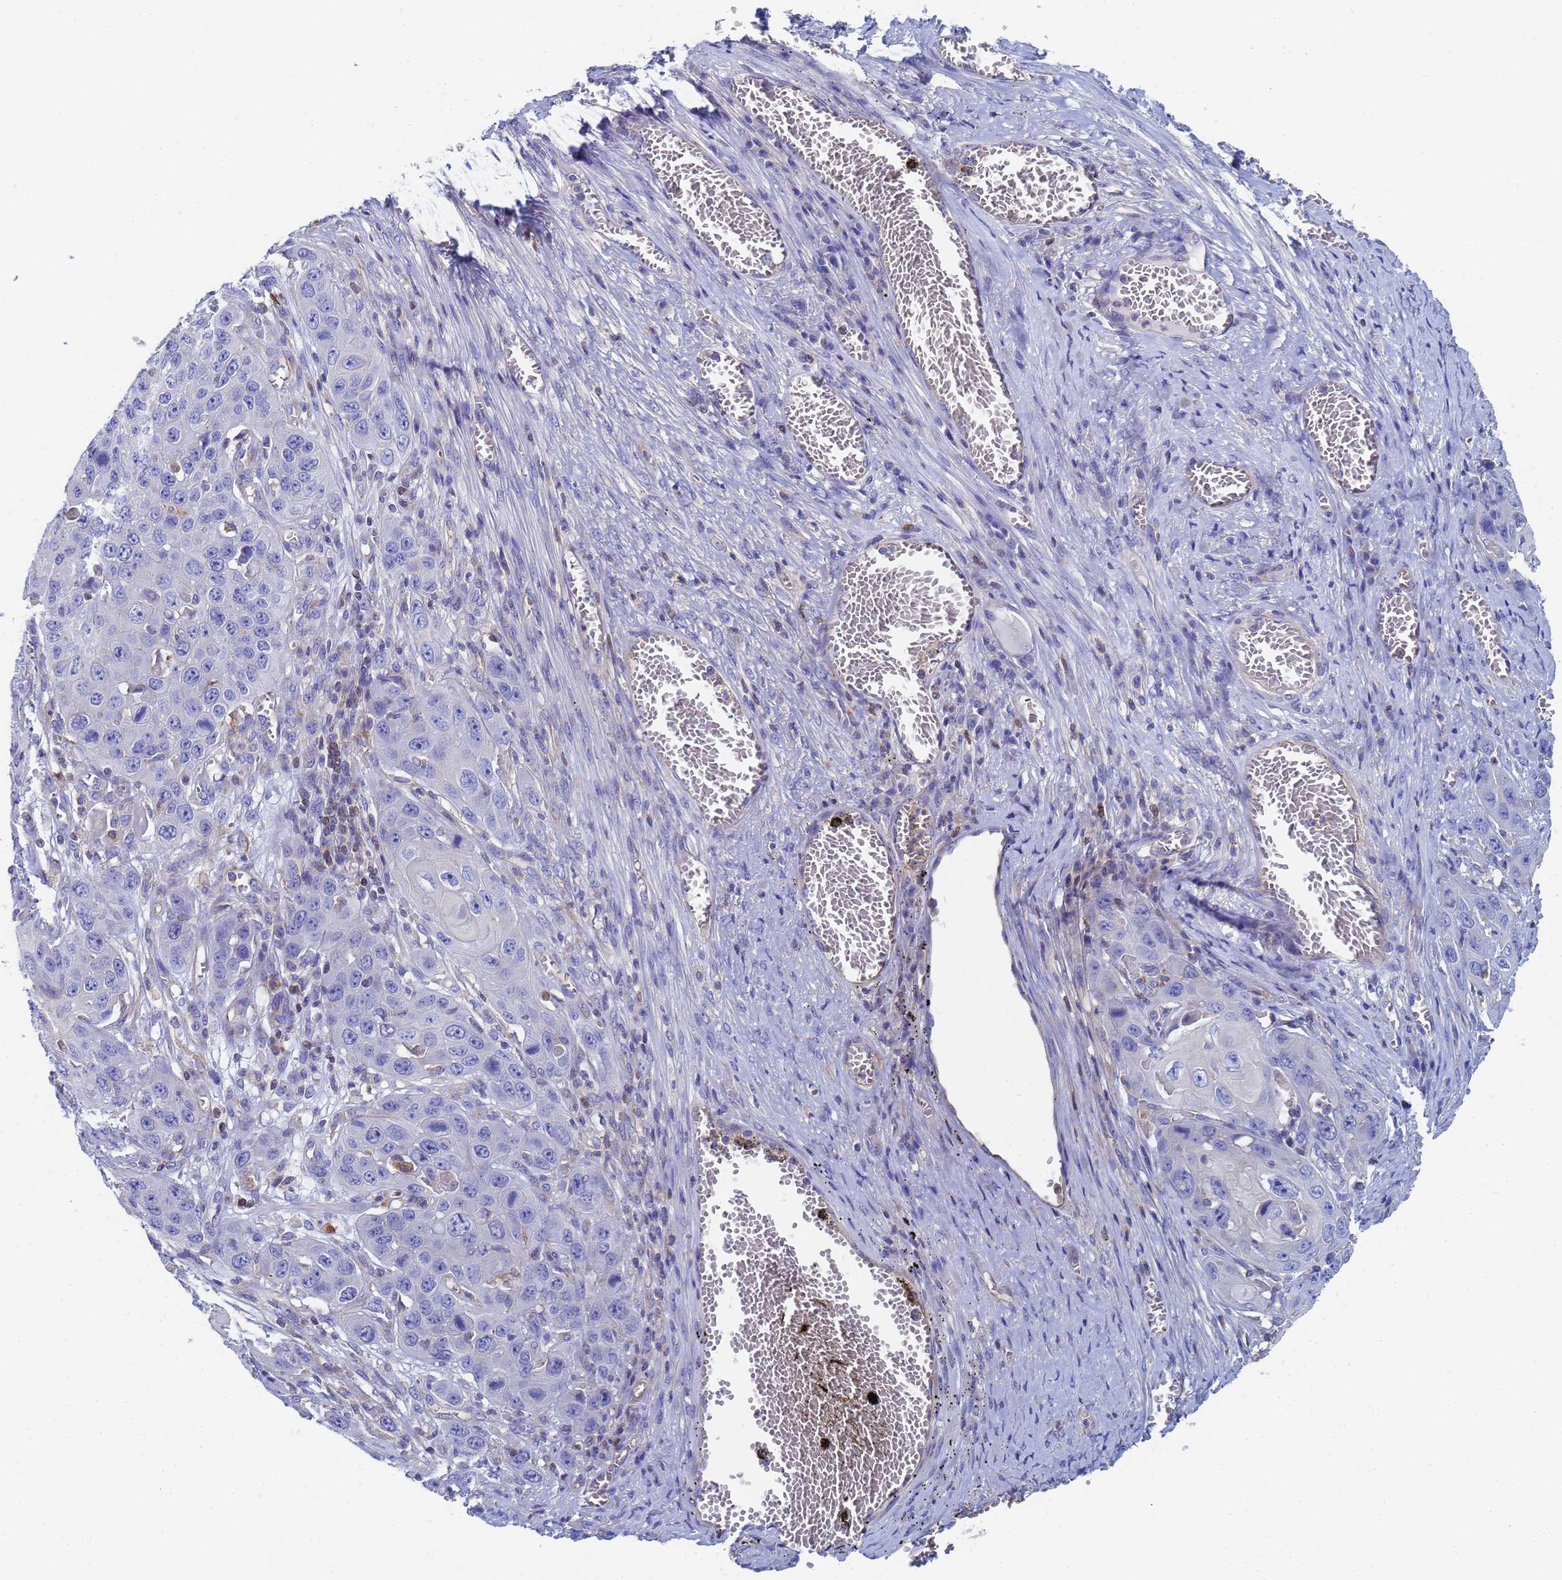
{"staining": {"intensity": "negative", "quantity": "none", "location": "none"}, "tissue": "skin cancer", "cell_type": "Tumor cells", "image_type": "cancer", "snomed": [{"axis": "morphology", "description": "Squamous cell carcinoma, NOS"}, {"axis": "topography", "description": "Skin"}], "caption": "The IHC histopathology image has no significant staining in tumor cells of skin cancer (squamous cell carcinoma) tissue.", "gene": "GCHFR", "patient": {"sex": "male", "age": 55}}